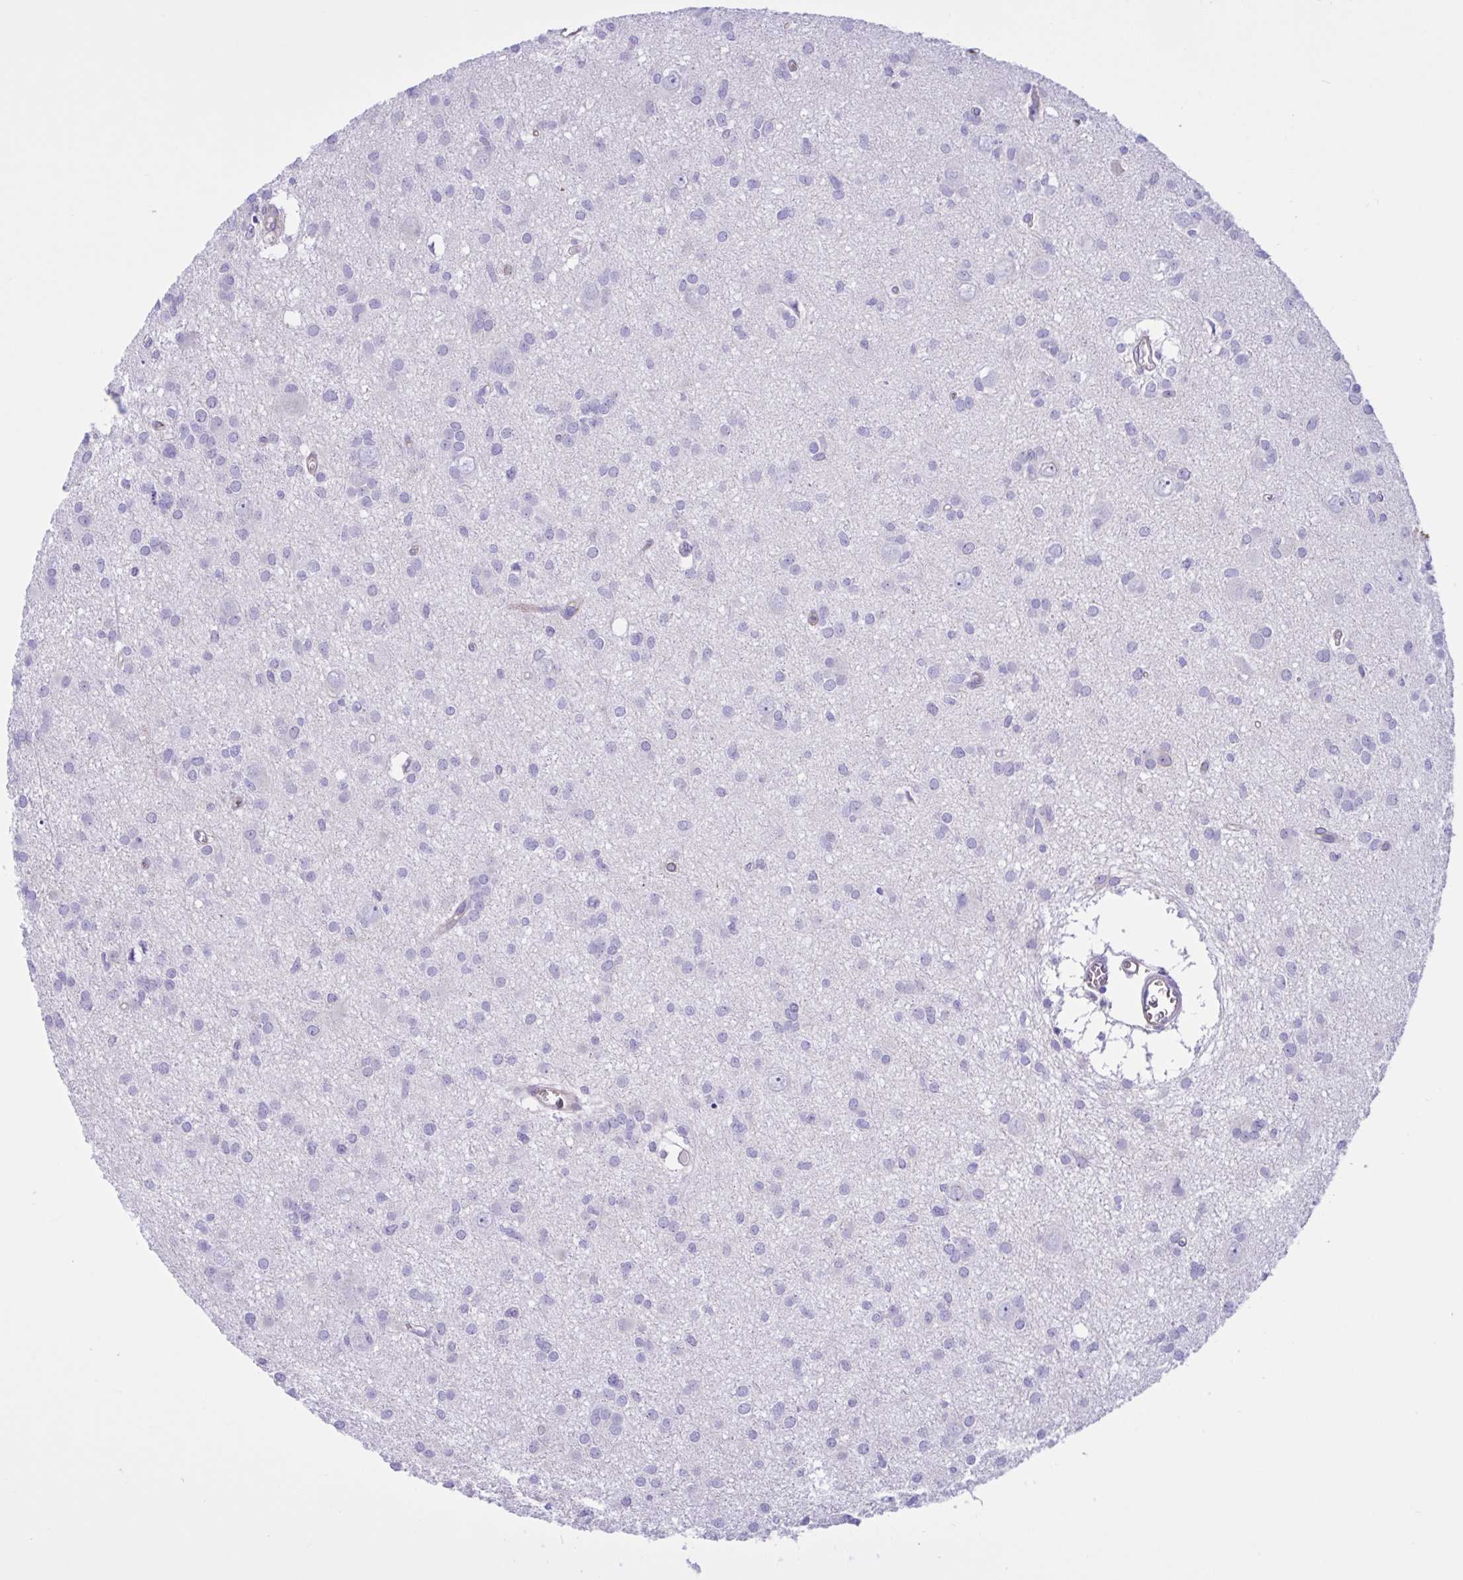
{"staining": {"intensity": "negative", "quantity": "none", "location": "none"}, "tissue": "glioma", "cell_type": "Tumor cells", "image_type": "cancer", "snomed": [{"axis": "morphology", "description": "Glioma, malignant, High grade"}, {"axis": "topography", "description": "Brain"}], "caption": "Photomicrograph shows no significant protein staining in tumor cells of high-grade glioma (malignant). The staining is performed using DAB brown chromogen with nuclei counter-stained in using hematoxylin.", "gene": "OR51M1", "patient": {"sex": "male", "age": 23}}